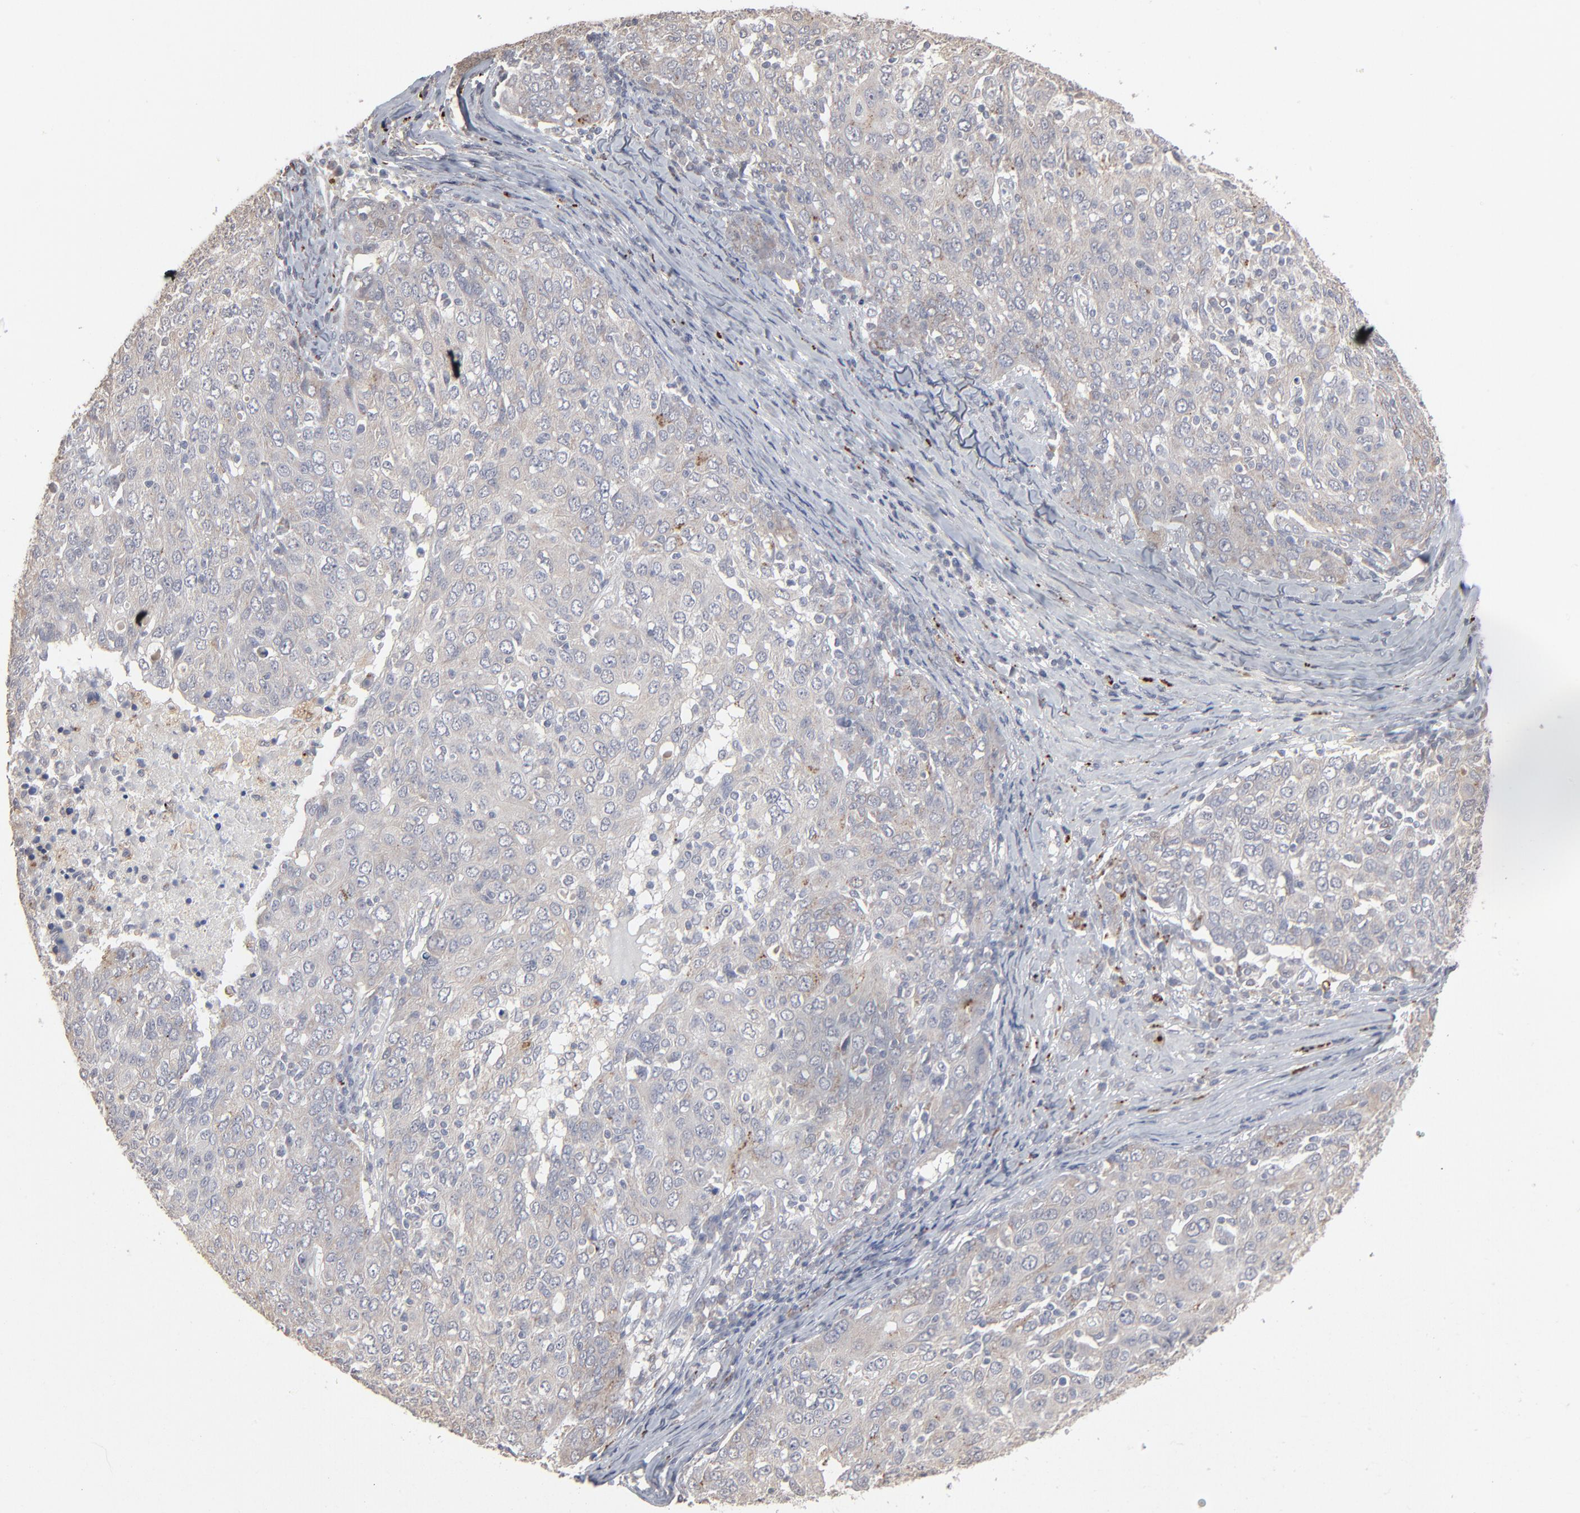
{"staining": {"intensity": "negative", "quantity": "none", "location": "none"}, "tissue": "ovarian cancer", "cell_type": "Tumor cells", "image_type": "cancer", "snomed": [{"axis": "morphology", "description": "Carcinoma, endometroid"}, {"axis": "topography", "description": "Ovary"}], "caption": "This image is of ovarian cancer (endometroid carcinoma) stained with IHC to label a protein in brown with the nuclei are counter-stained blue. There is no expression in tumor cells.", "gene": "POMT2", "patient": {"sex": "female", "age": 50}}